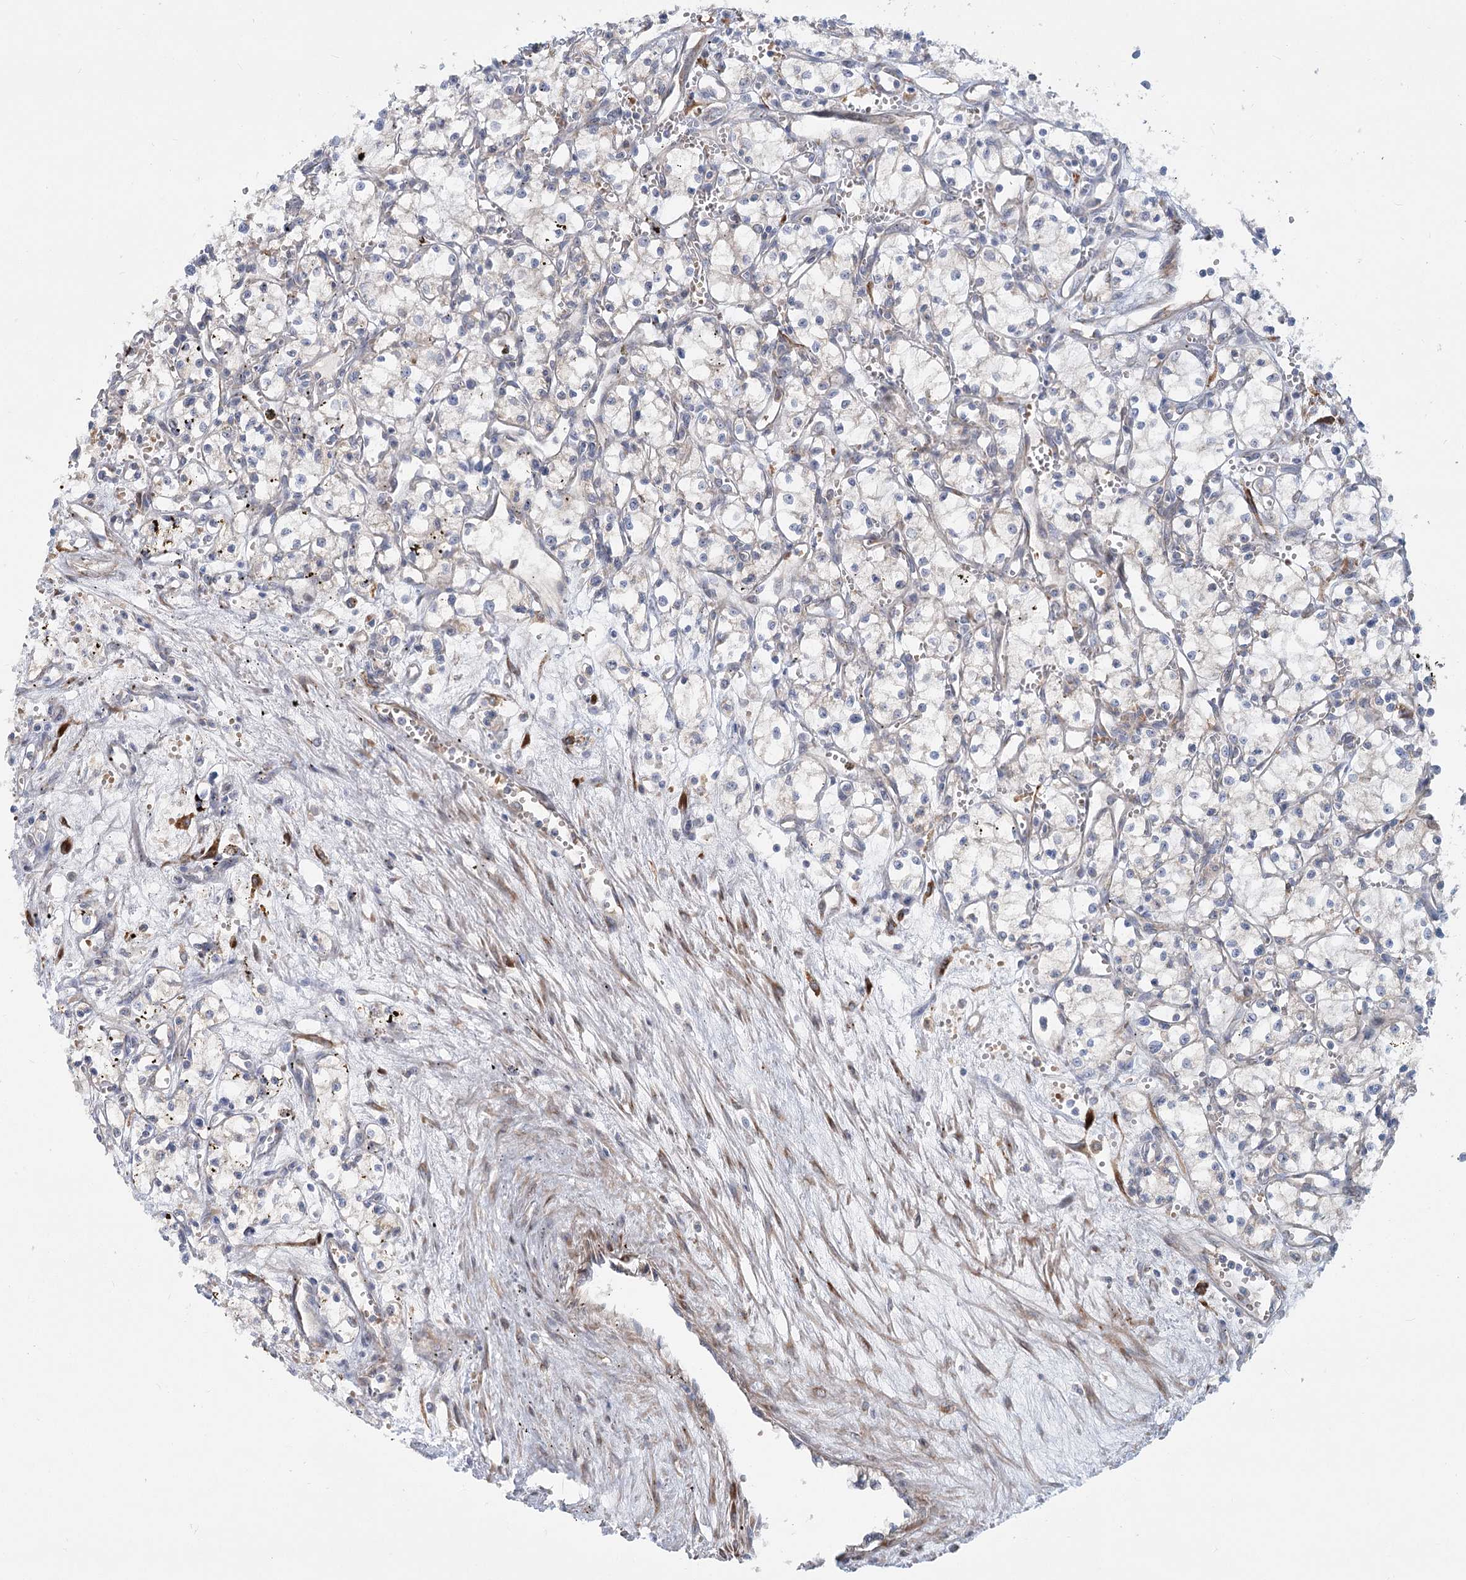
{"staining": {"intensity": "negative", "quantity": "none", "location": "none"}, "tissue": "renal cancer", "cell_type": "Tumor cells", "image_type": "cancer", "snomed": [{"axis": "morphology", "description": "Adenocarcinoma, NOS"}, {"axis": "topography", "description": "Kidney"}], "caption": "A micrograph of renal adenocarcinoma stained for a protein exhibits no brown staining in tumor cells.", "gene": "CIB4", "patient": {"sex": "male", "age": 59}}